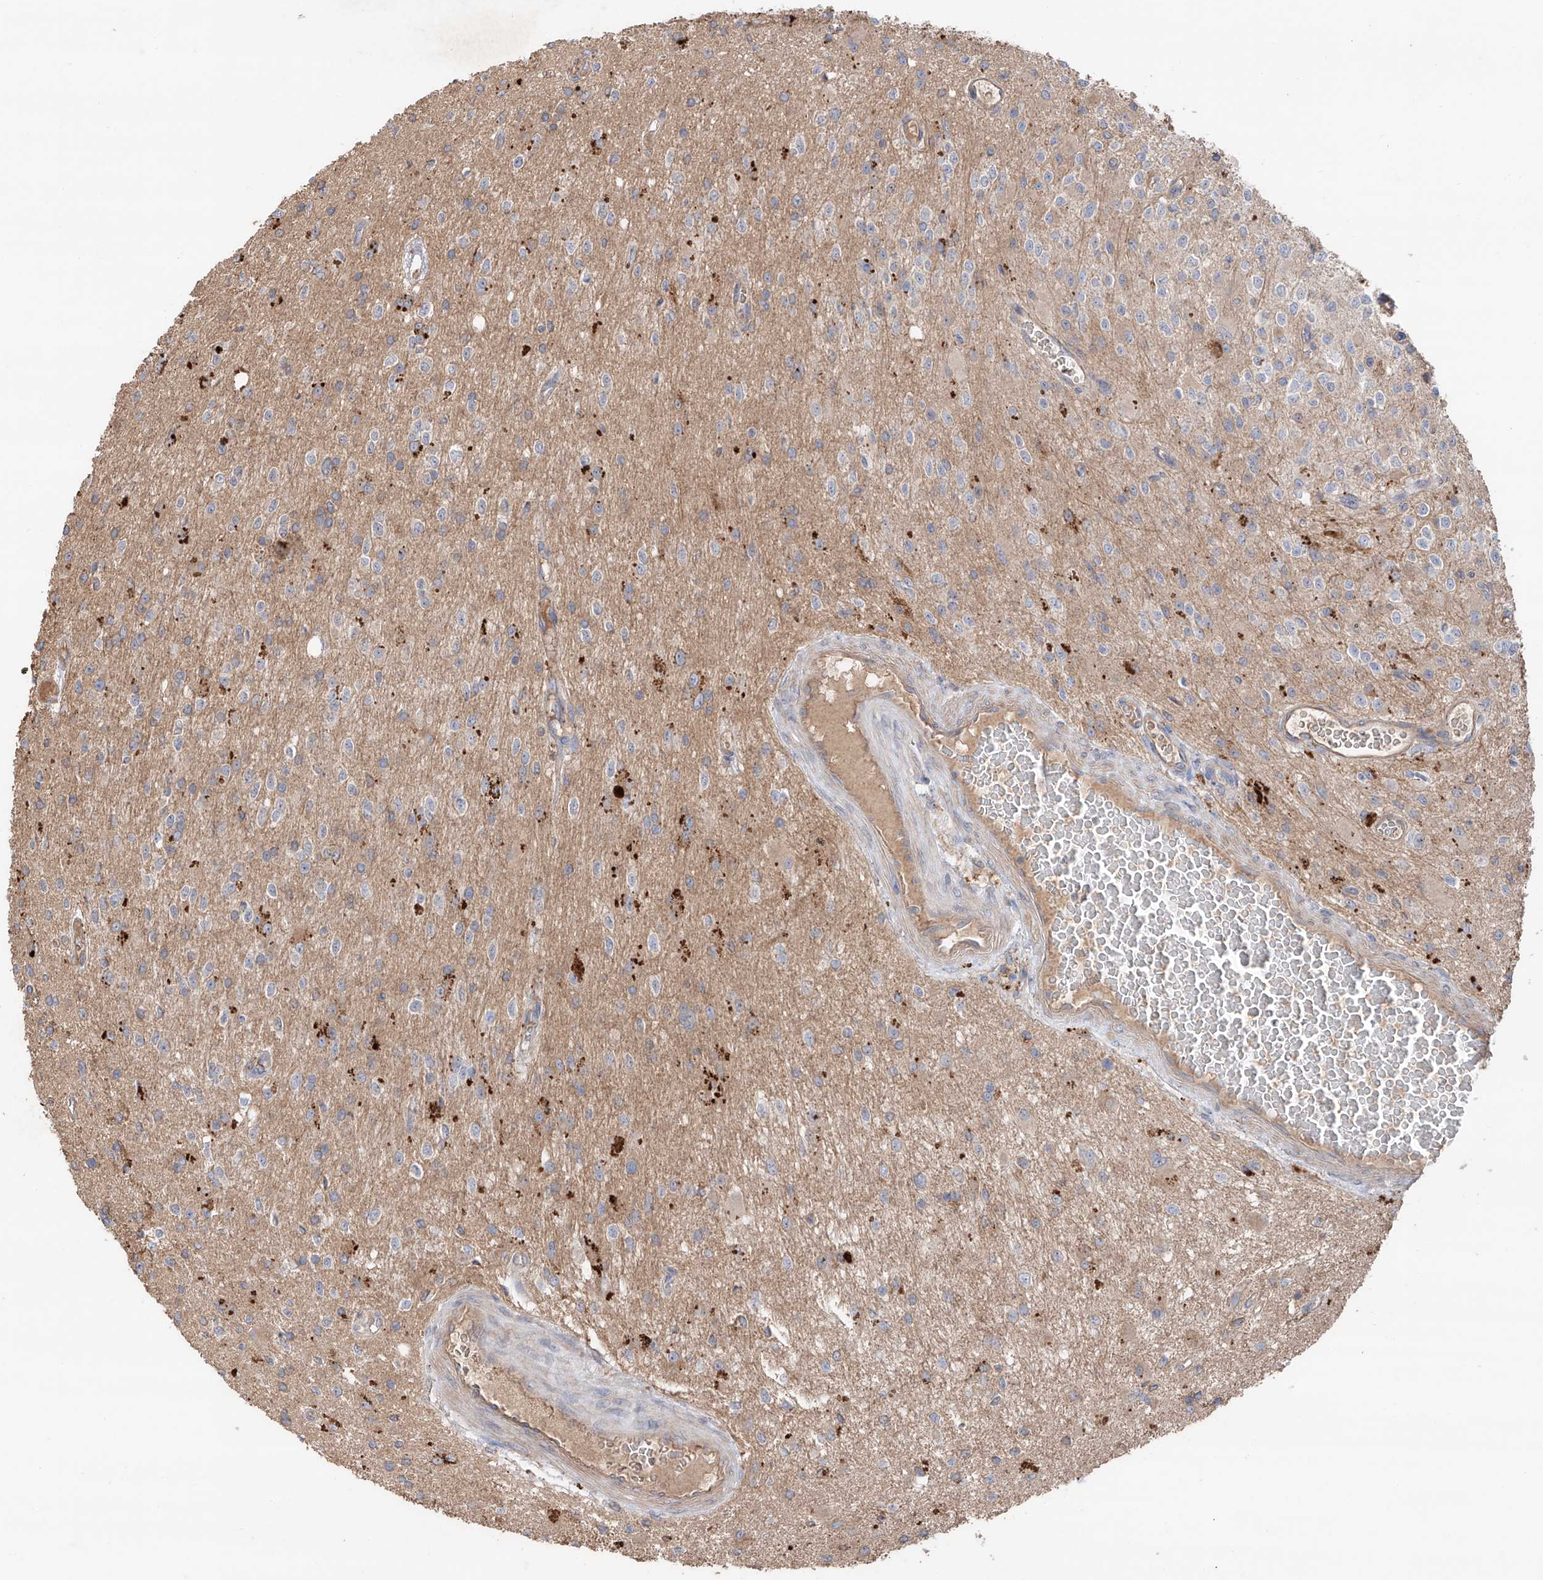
{"staining": {"intensity": "weak", "quantity": "25%-75%", "location": "cytoplasmic/membranous"}, "tissue": "glioma", "cell_type": "Tumor cells", "image_type": "cancer", "snomed": [{"axis": "morphology", "description": "Glioma, malignant, High grade"}, {"axis": "topography", "description": "Brain"}], "caption": "A photomicrograph showing weak cytoplasmic/membranous staining in about 25%-75% of tumor cells in glioma, as visualized by brown immunohistochemical staining.", "gene": "EDN1", "patient": {"sex": "male", "age": 34}}